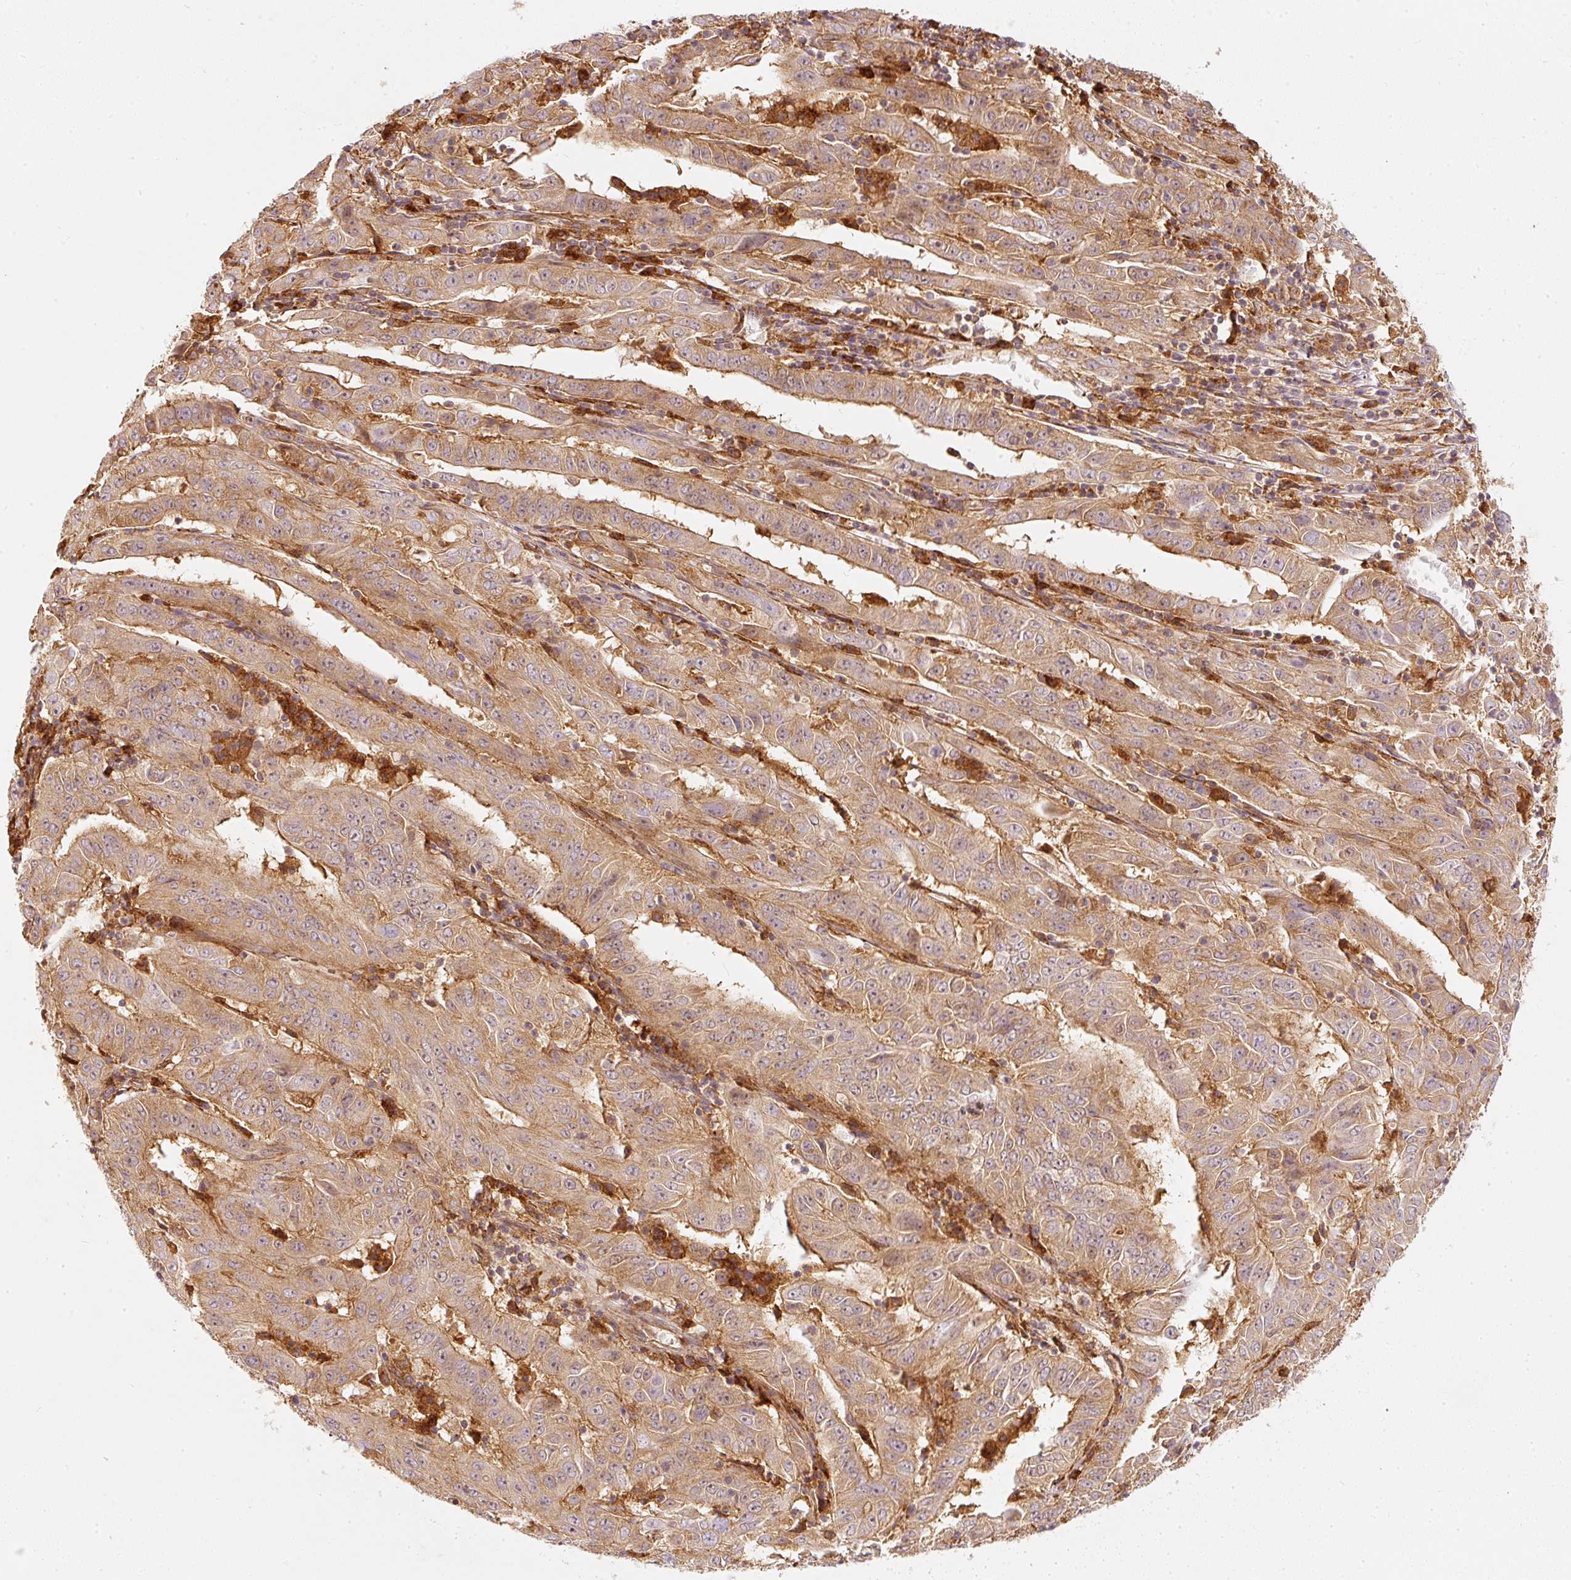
{"staining": {"intensity": "moderate", "quantity": "25%-75%", "location": "cytoplasmic/membranous"}, "tissue": "pancreatic cancer", "cell_type": "Tumor cells", "image_type": "cancer", "snomed": [{"axis": "morphology", "description": "Adenocarcinoma, NOS"}, {"axis": "topography", "description": "Pancreas"}], "caption": "High-power microscopy captured an immunohistochemistry (IHC) photomicrograph of pancreatic cancer, revealing moderate cytoplasmic/membranous expression in about 25%-75% of tumor cells.", "gene": "ZNF580", "patient": {"sex": "male", "age": 63}}